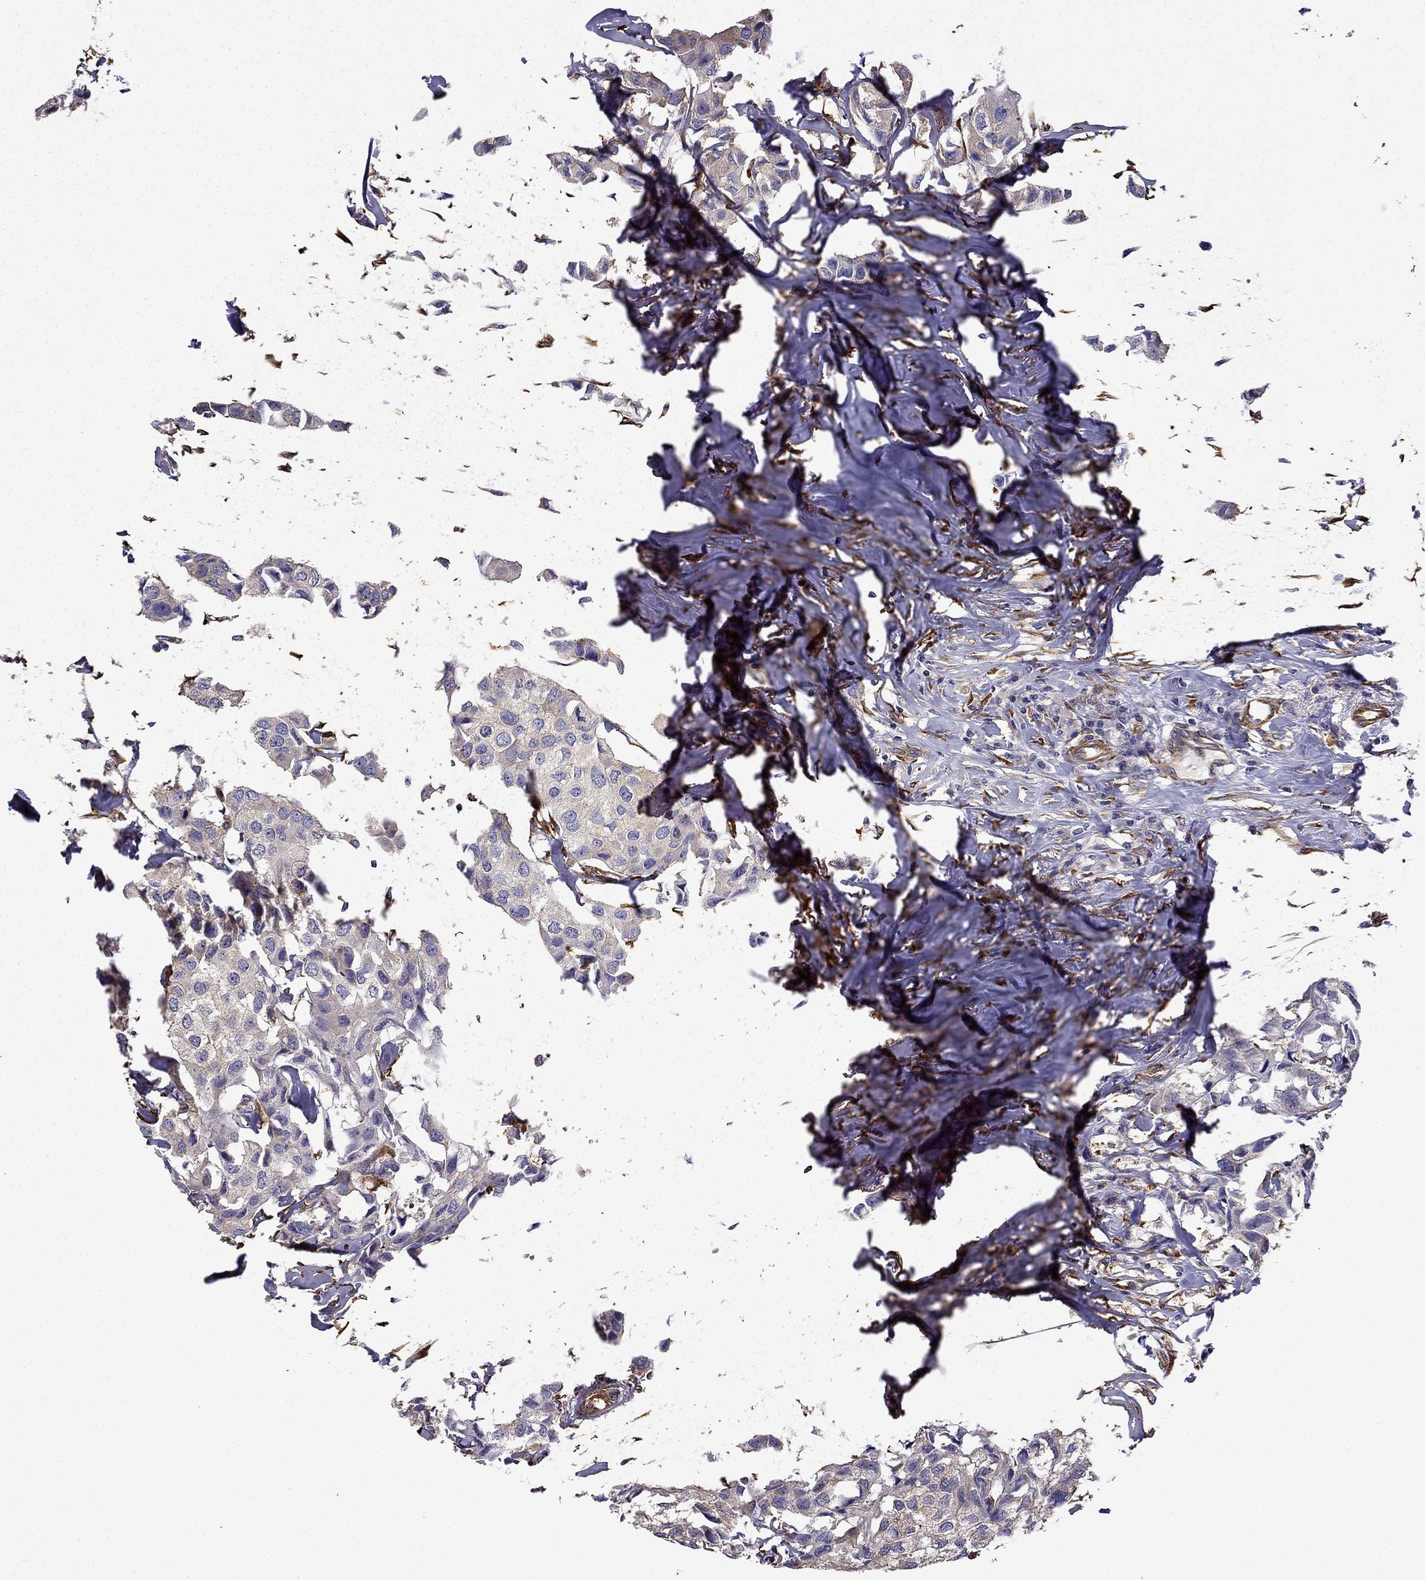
{"staining": {"intensity": "weak", "quantity": ">75%", "location": "cytoplasmic/membranous"}, "tissue": "breast cancer", "cell_type": "Tumor cells", "image_type": "cancer", "snomed": [{"axis": "morphology", "description": "Duct carcinoma"}, {"axis": "topography", "description": "Breast"}], "caption": "The histopathology image shows staining of breast invasive ductal carcinoma, revealing weak cytoplasmic/membranous protein expression (brown color) within tumor cells. The staining was performed using DAB to visualize the protein expression in brown, while the nuclei were stained in blue with hematoxylin (Magnification: 20x).", "gene": "MAP4", "patient": {"sex": "female", "age": 80}}